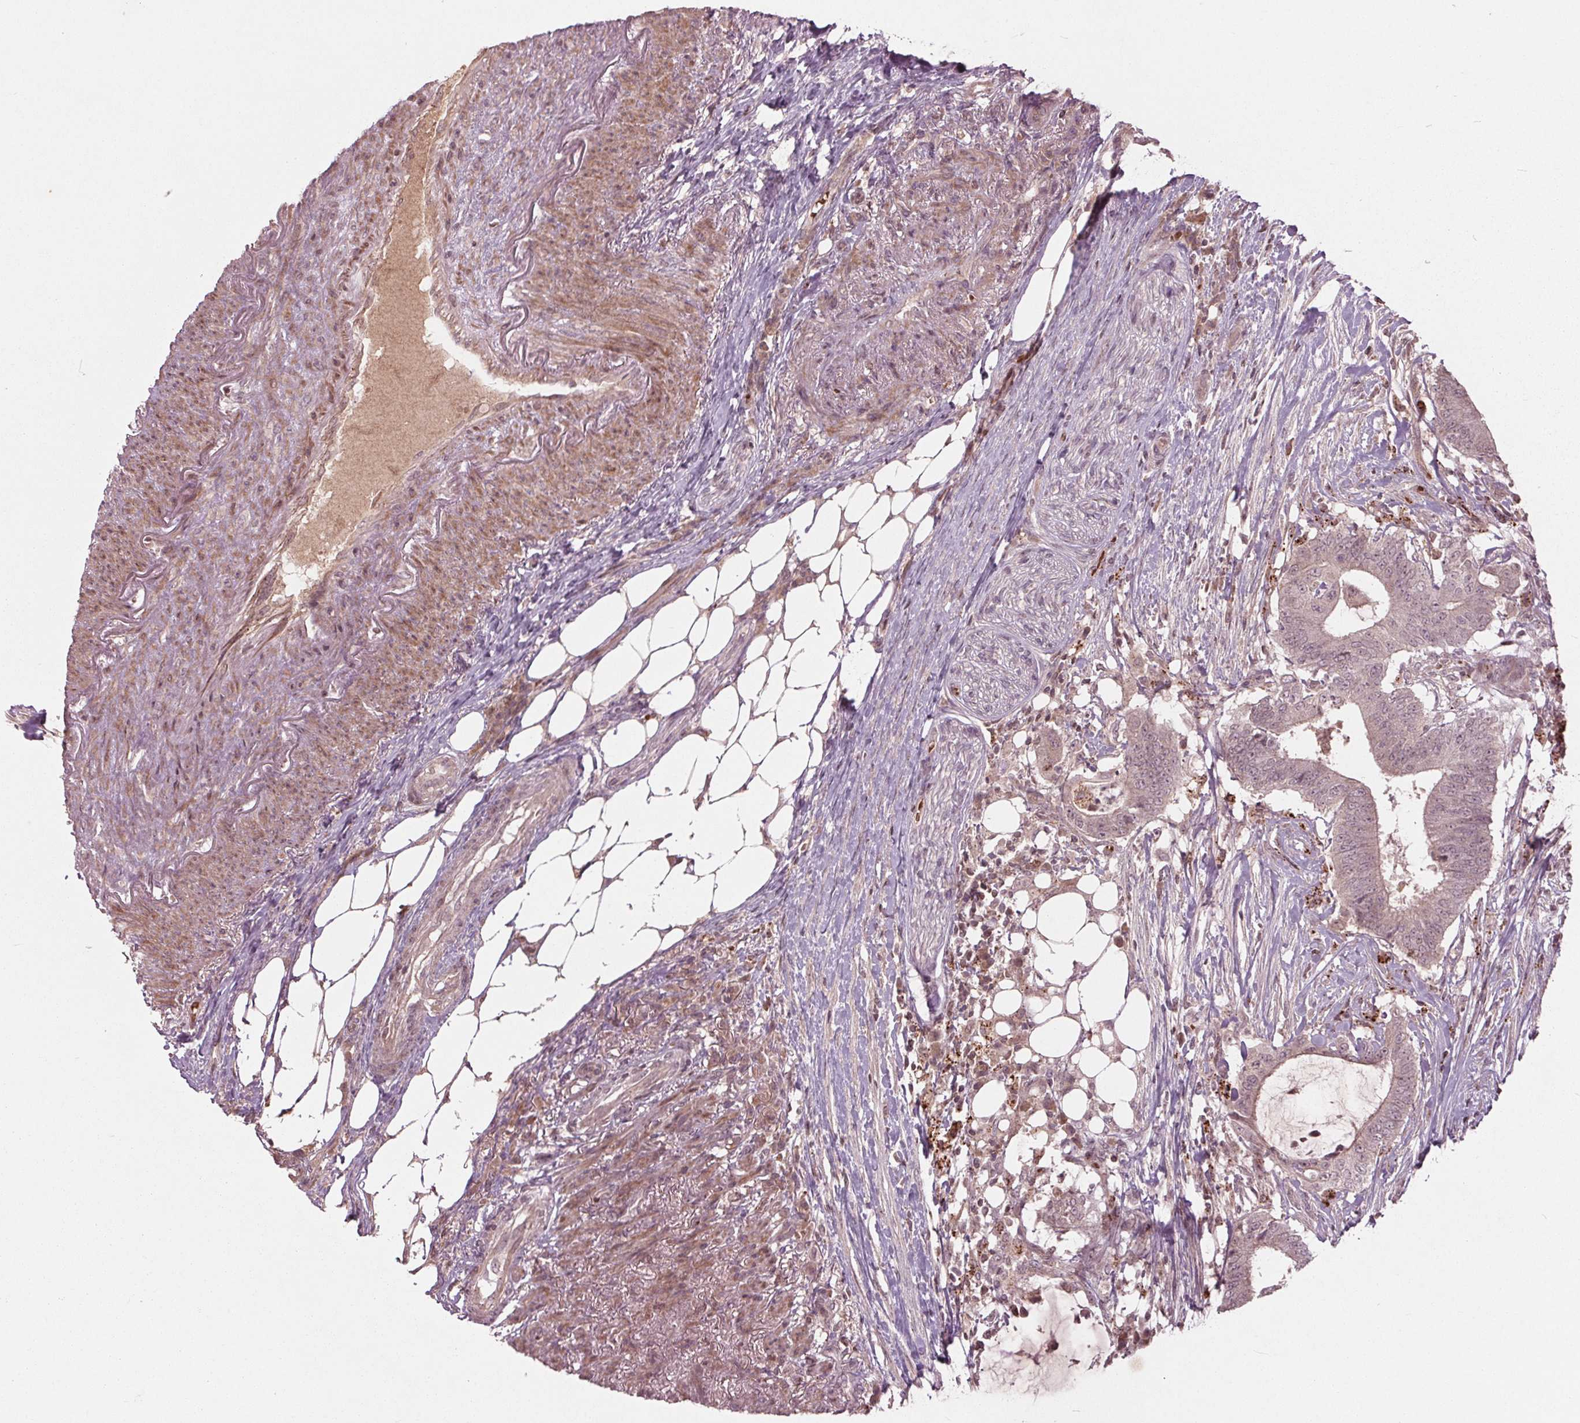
{"staining": {"intensity": "negative", "quantity": "none", "location": "none"}, "tissue": "colorectal cancer", "cell_type": "Tumor cells", "image_type": "cancer", "snomed": [{"axis": "morphology", "description": "Adenocarcinoma, NOS"}, {"axis": "topography", "description": "Colon"}], "caption": "Adenocarcinoma (colorectal) was stained to show a protein in brown. There is no significant staining in tumor cells.", "gene": "CDKL4", "patient": {"sex": "female", "age": 43}}